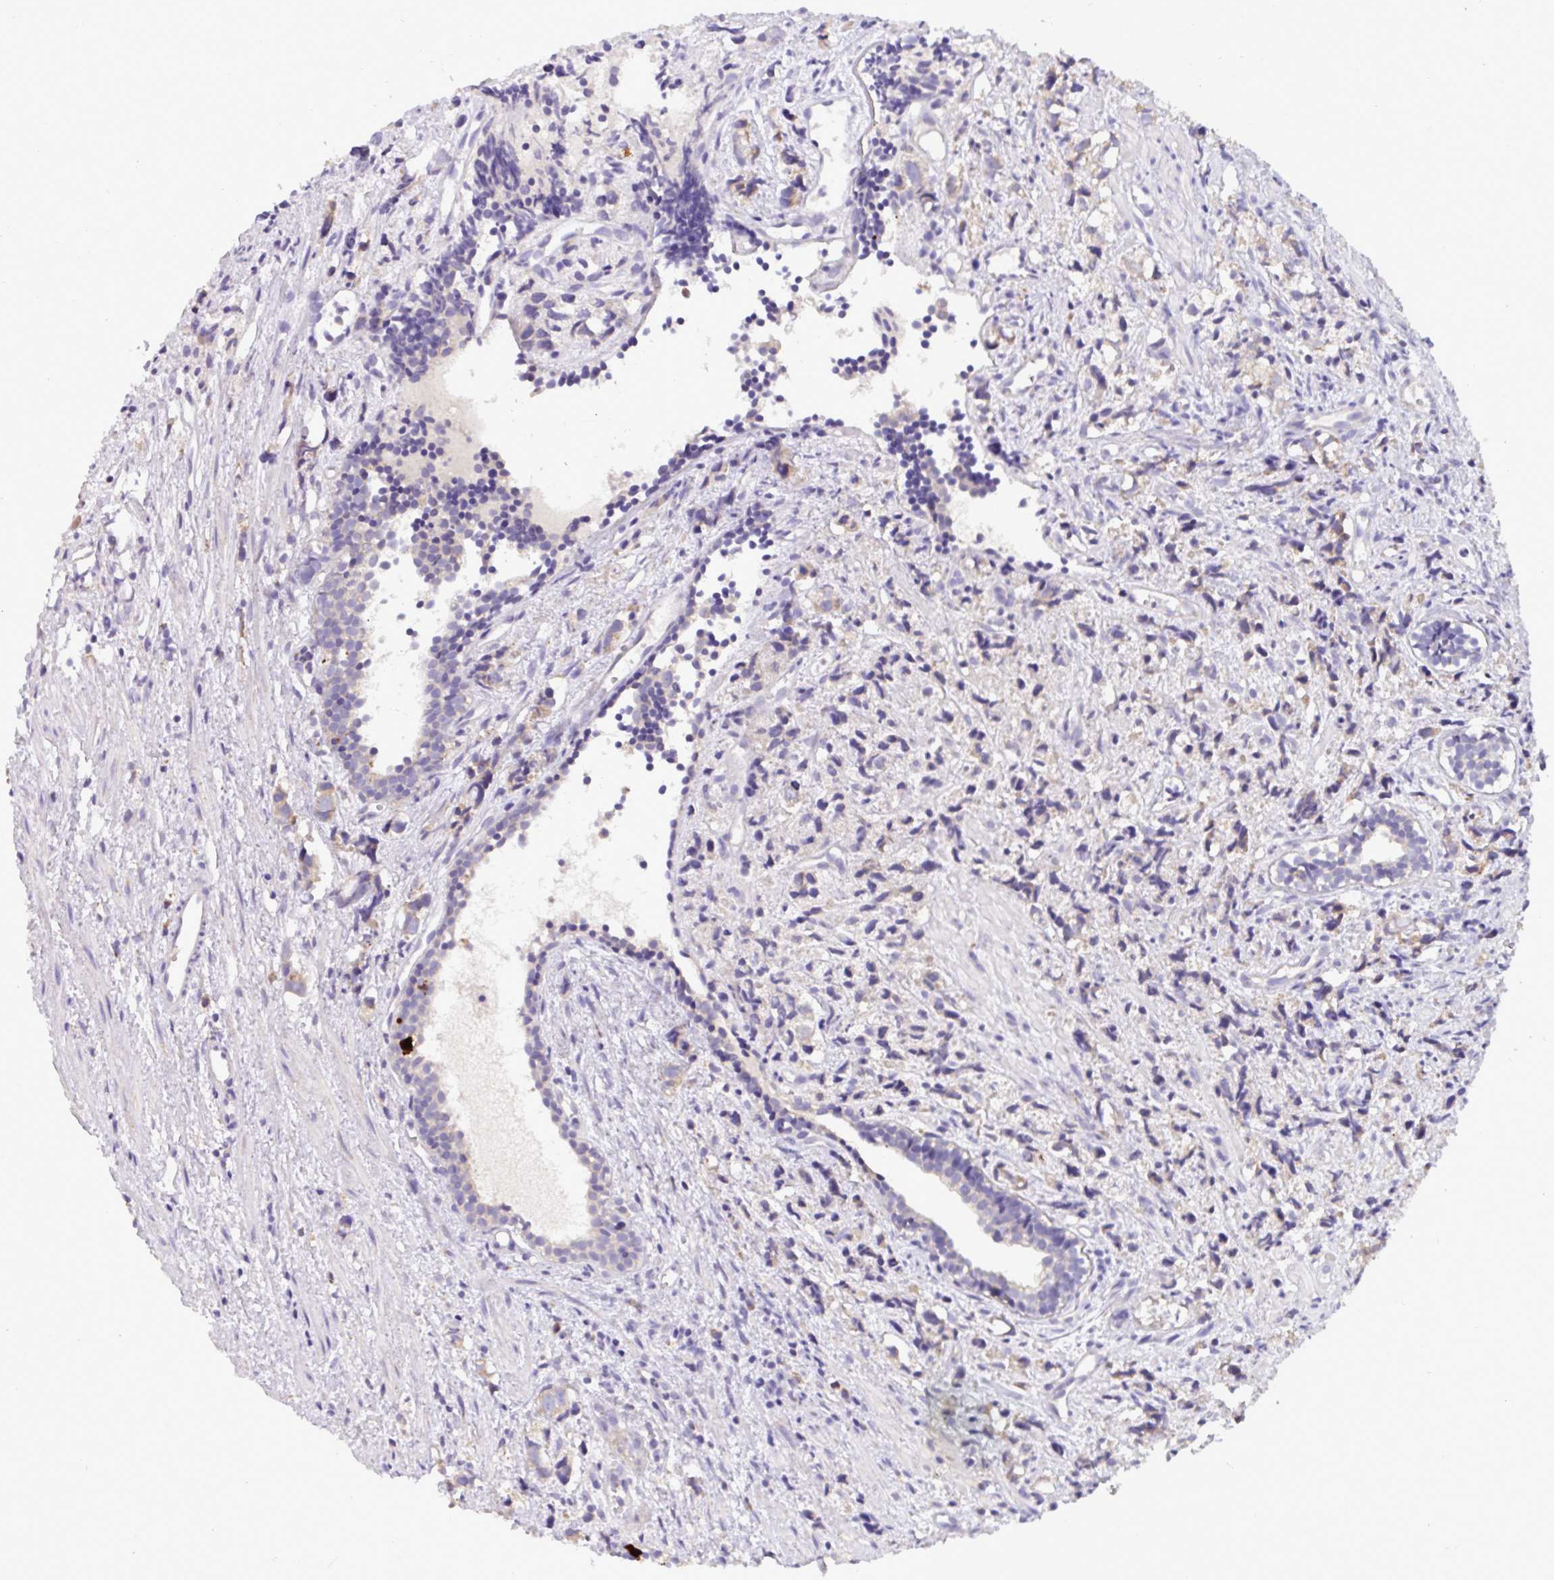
{"staining": {"intensity": "moderate", "quantity": "<25%", "location": "cytoplasmic/membranous"}, "tissue": "prostate cancer", "cell_type": "Tumor cells", "image_type": "cancer", "snomed": [{"axis": "morphology", "description": "Adenocarcinoma, High grade"}, {"axis": "topography", "description": "Prostate"}], "caption": "High-magnification brightfield microscopy of prostate adenocarcinoma (high-grade) stained with DAB (brown) and counterstained with hematoxylin (blue). tumor cells exhibit moderate cytoplasmic/membranous staining is present in about<25% of cells.", "gene": "ST8SIA2", "patient": {"sex": "male", "age": 58}}